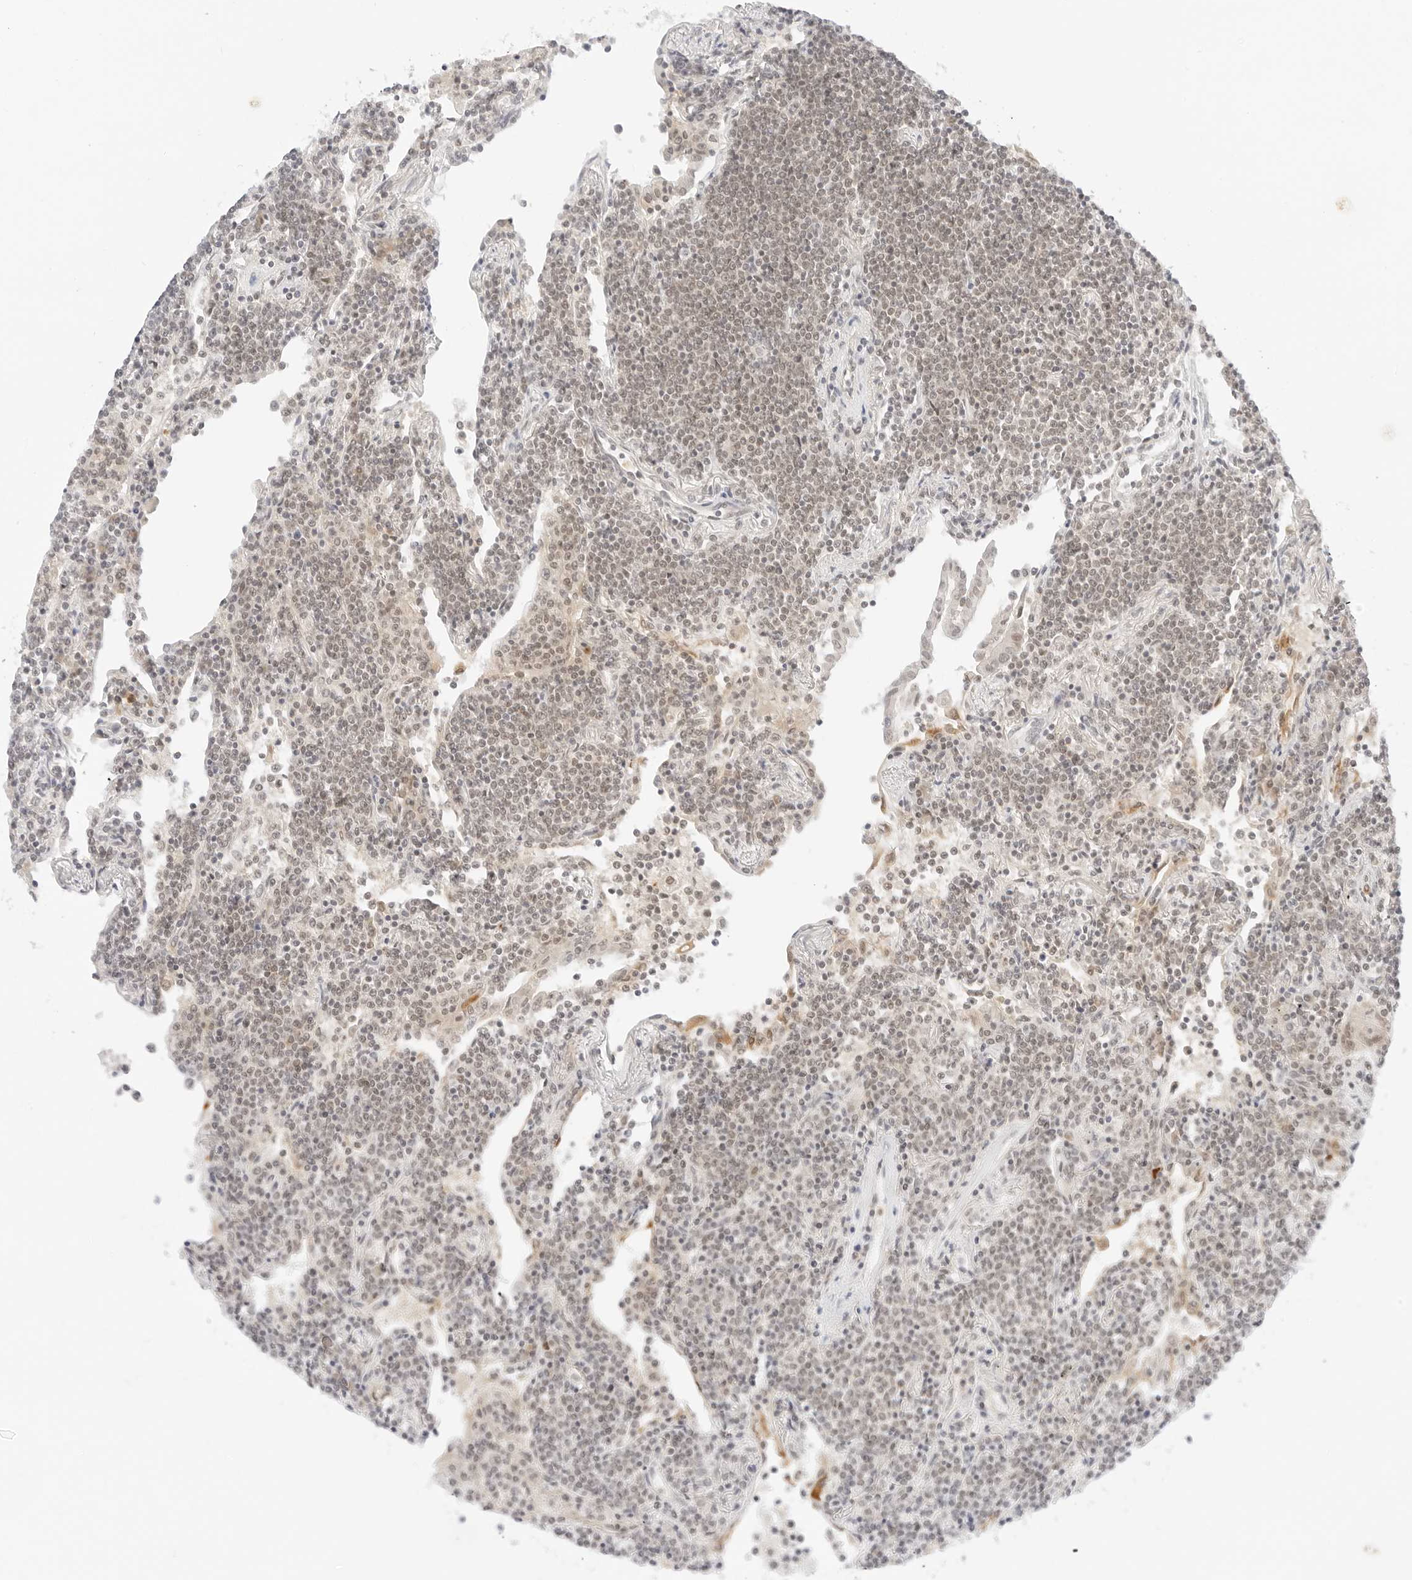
{"staining": {"intensity": "negative", "quantity": "none", "location": "none"}, "tissue": "lymphoma", "cell_type": "Tumor cells", "image_type": "cancer", "snomed": [{"axis": "morphology", "description": "Malignant lymphoma, non-Hodgkin's type, Low grade"}, {"axis": "topography", "description": "Lung"}], "caption": "This is an IHC photomicrograph of lymphoma. There is no staining in tumor cells.", "gene": "POLR3C", "patient": {"sex": "female", "age": 71}}